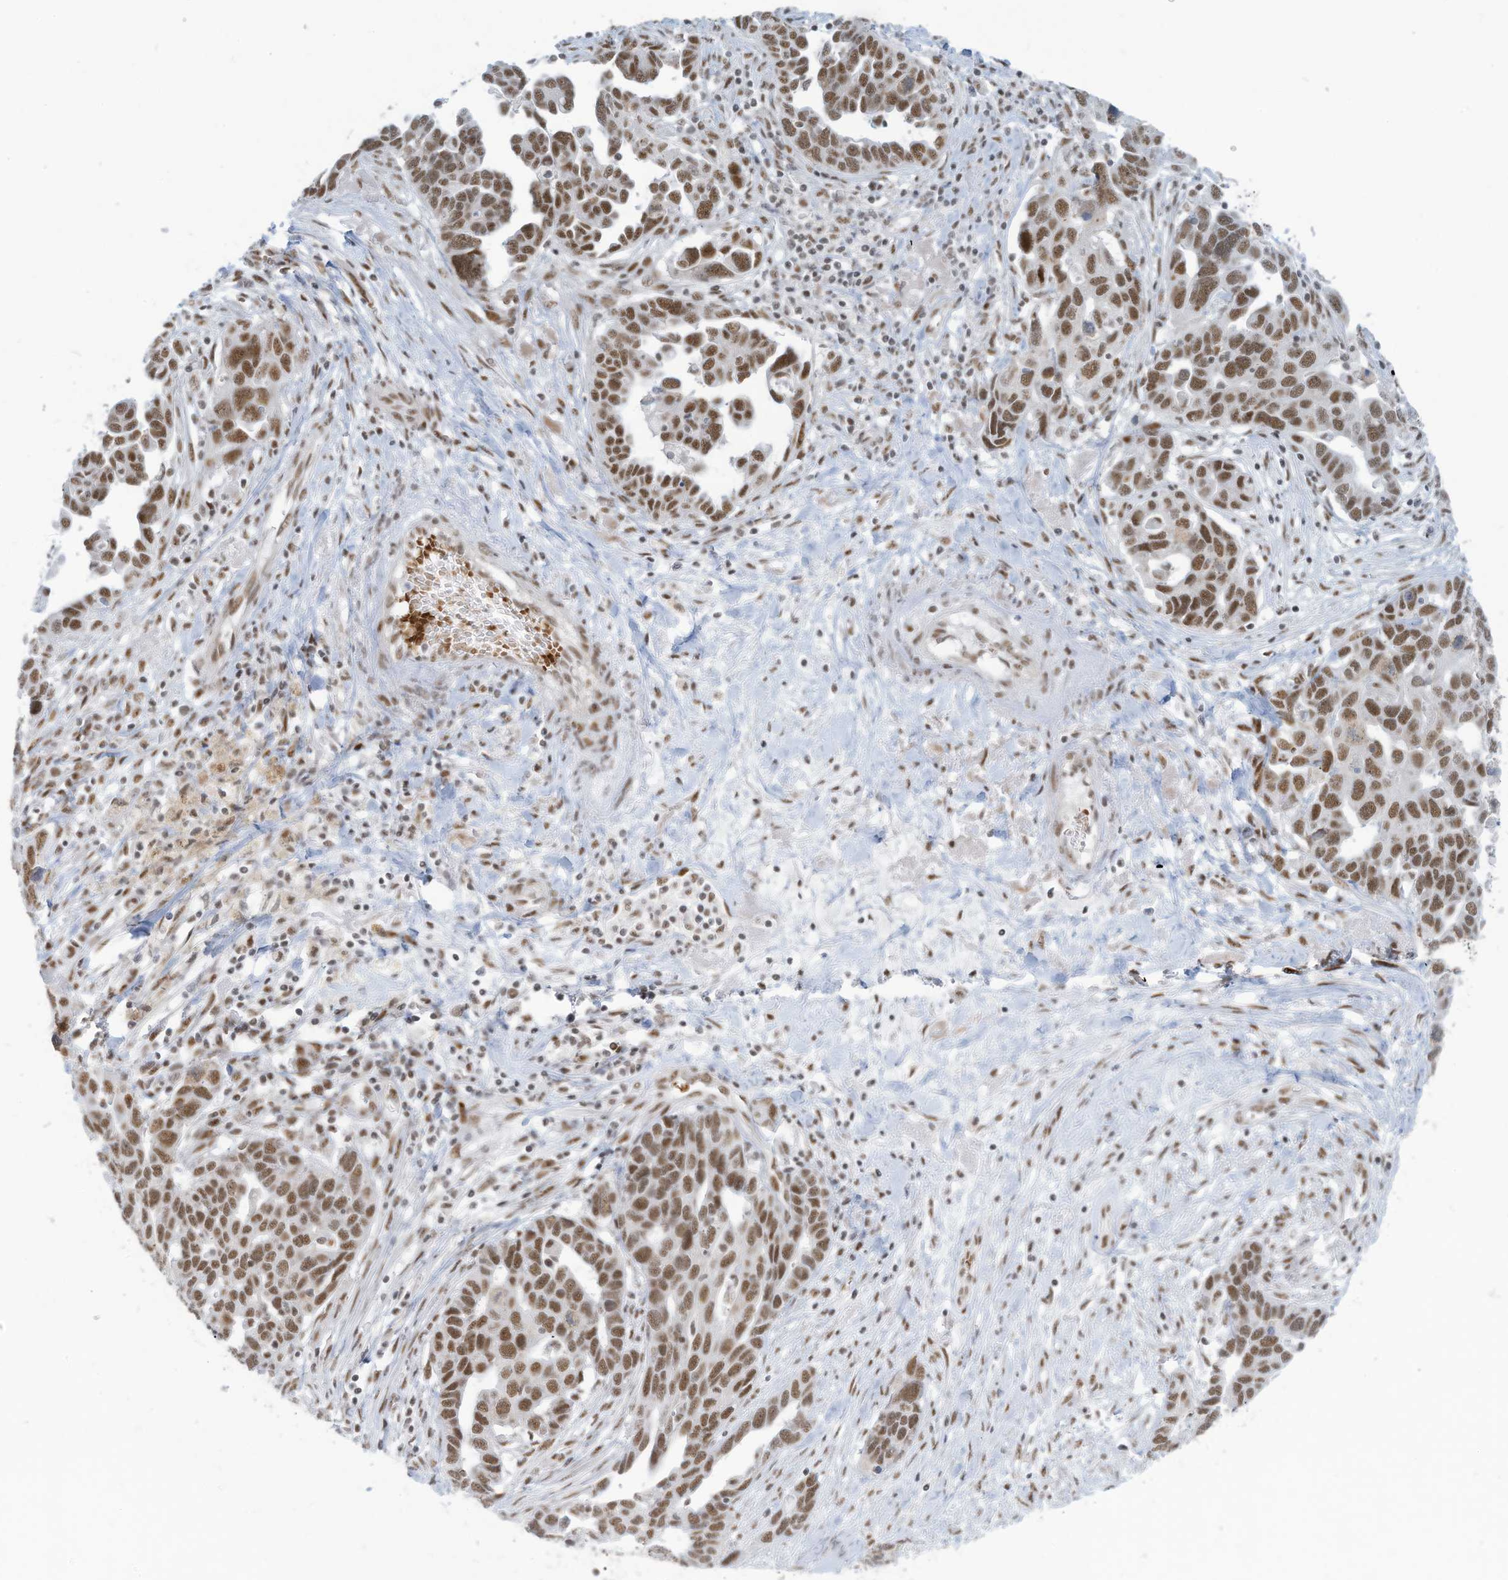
{"staining": {"intensity": "moderate", "quantity": ">75%", "location": "nuclear"}, "tissue": "ovarian cancer", "cell_type": "Tumor cells", "image_type": "cancer", "snomed": [{"axis": "morphology", "description": "Cystadenocarcinoma, serous, NOS"}, {"axis": "topography", "description": "Ovary"}], "caption": "An immunohistochemistry image of tumor tissue is shown. Protein staining in brown shows moderate nuclear positivity in ovarian serous cystadenocarcinoma within tumor cells.", "gene": "ECT2L", "patient": {"sex": "female", "age": 54}}